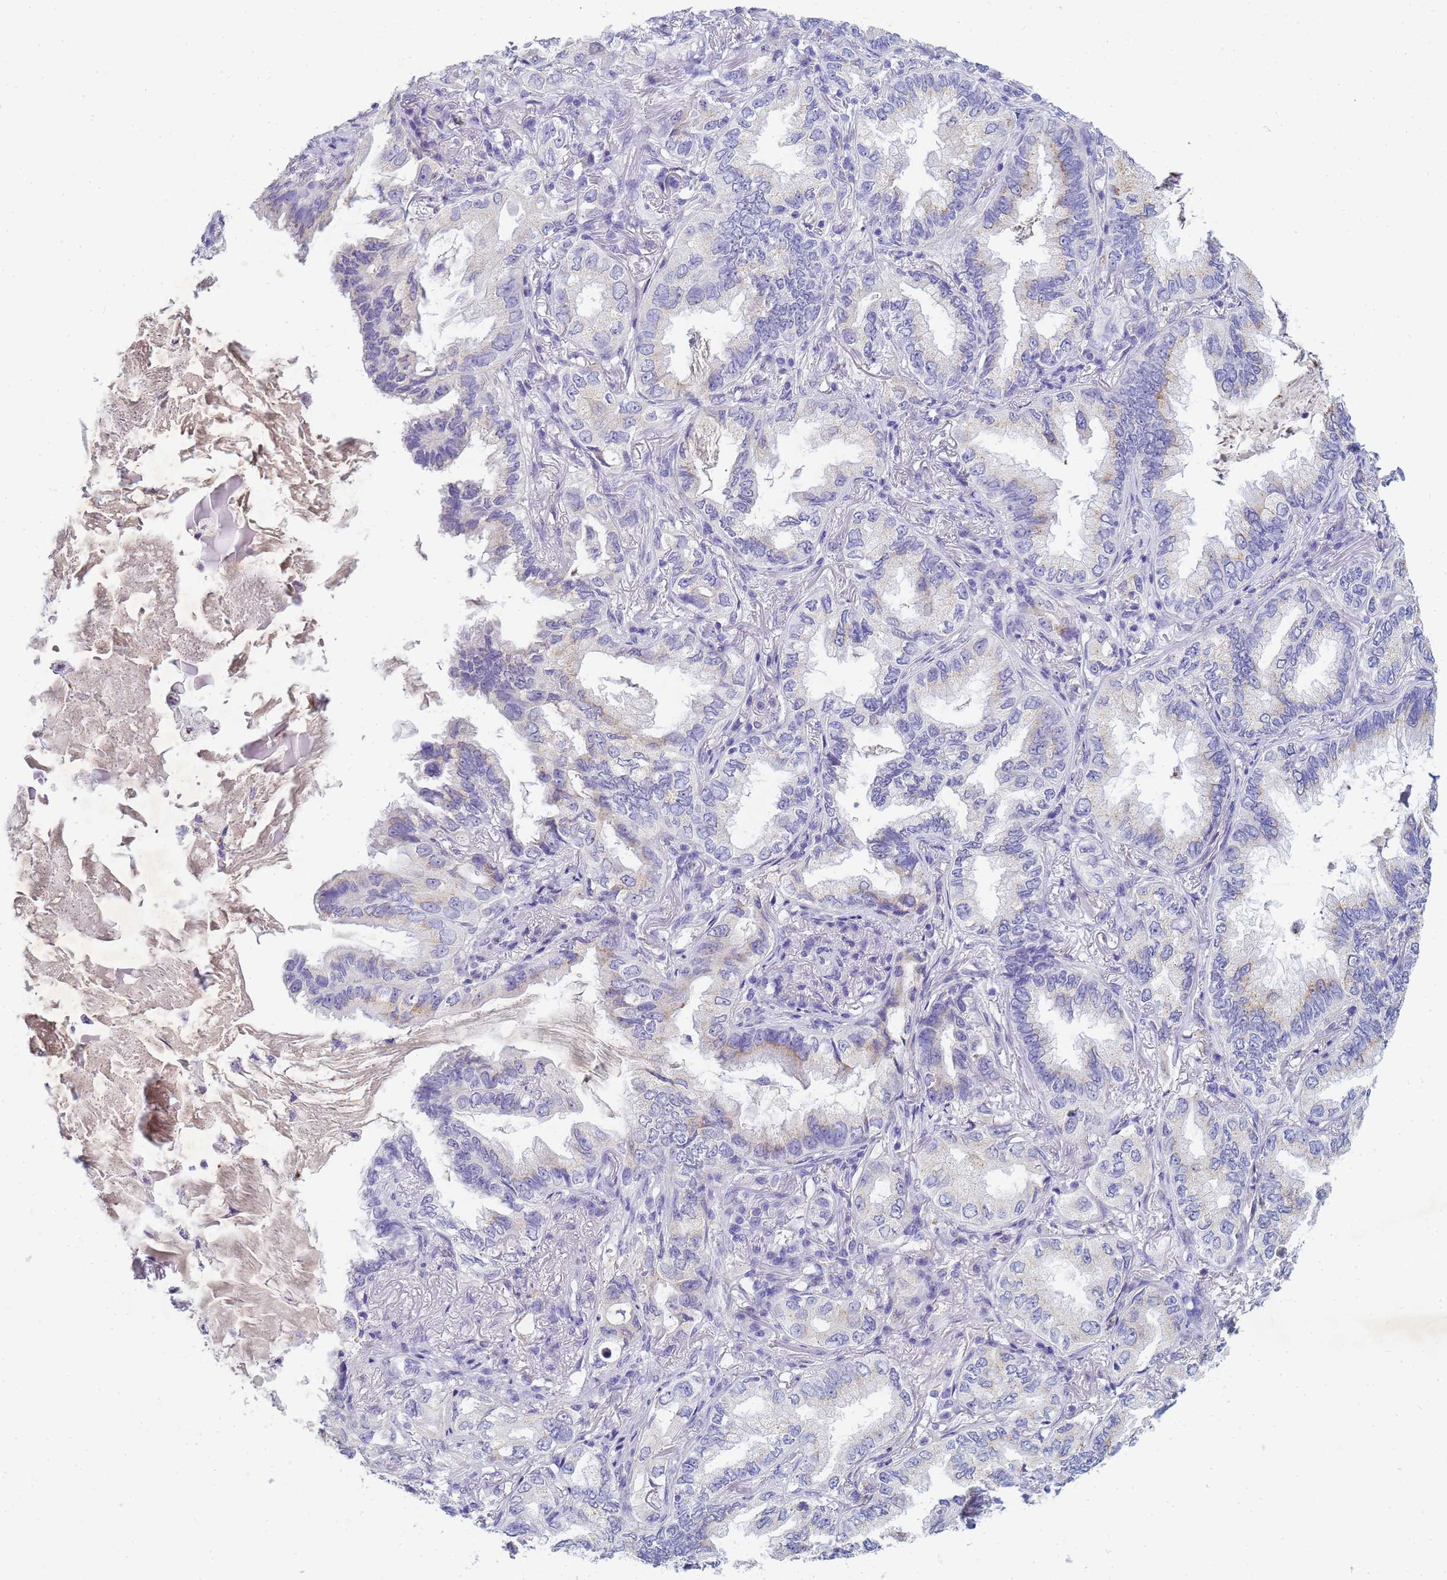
{"staining": {"intensity": "negative", "quantity": "none", "location": "none"}, "tissue": "lung cancer", "cell_type": "Tumor cells", "image_type": "cancer", "snomed": [{"axis": "morphology", "description": "Adenocarcinoma, NOS"}, {"axis": "topography", "description": "Lung"}], "caption": "The histopathology image shows no staining of tumor cells in adenocarcinoma (lung). (DAB IHC, high magnification).", "gene": "B3GNT8", "patient": {"sex": "female", "age": 69}}